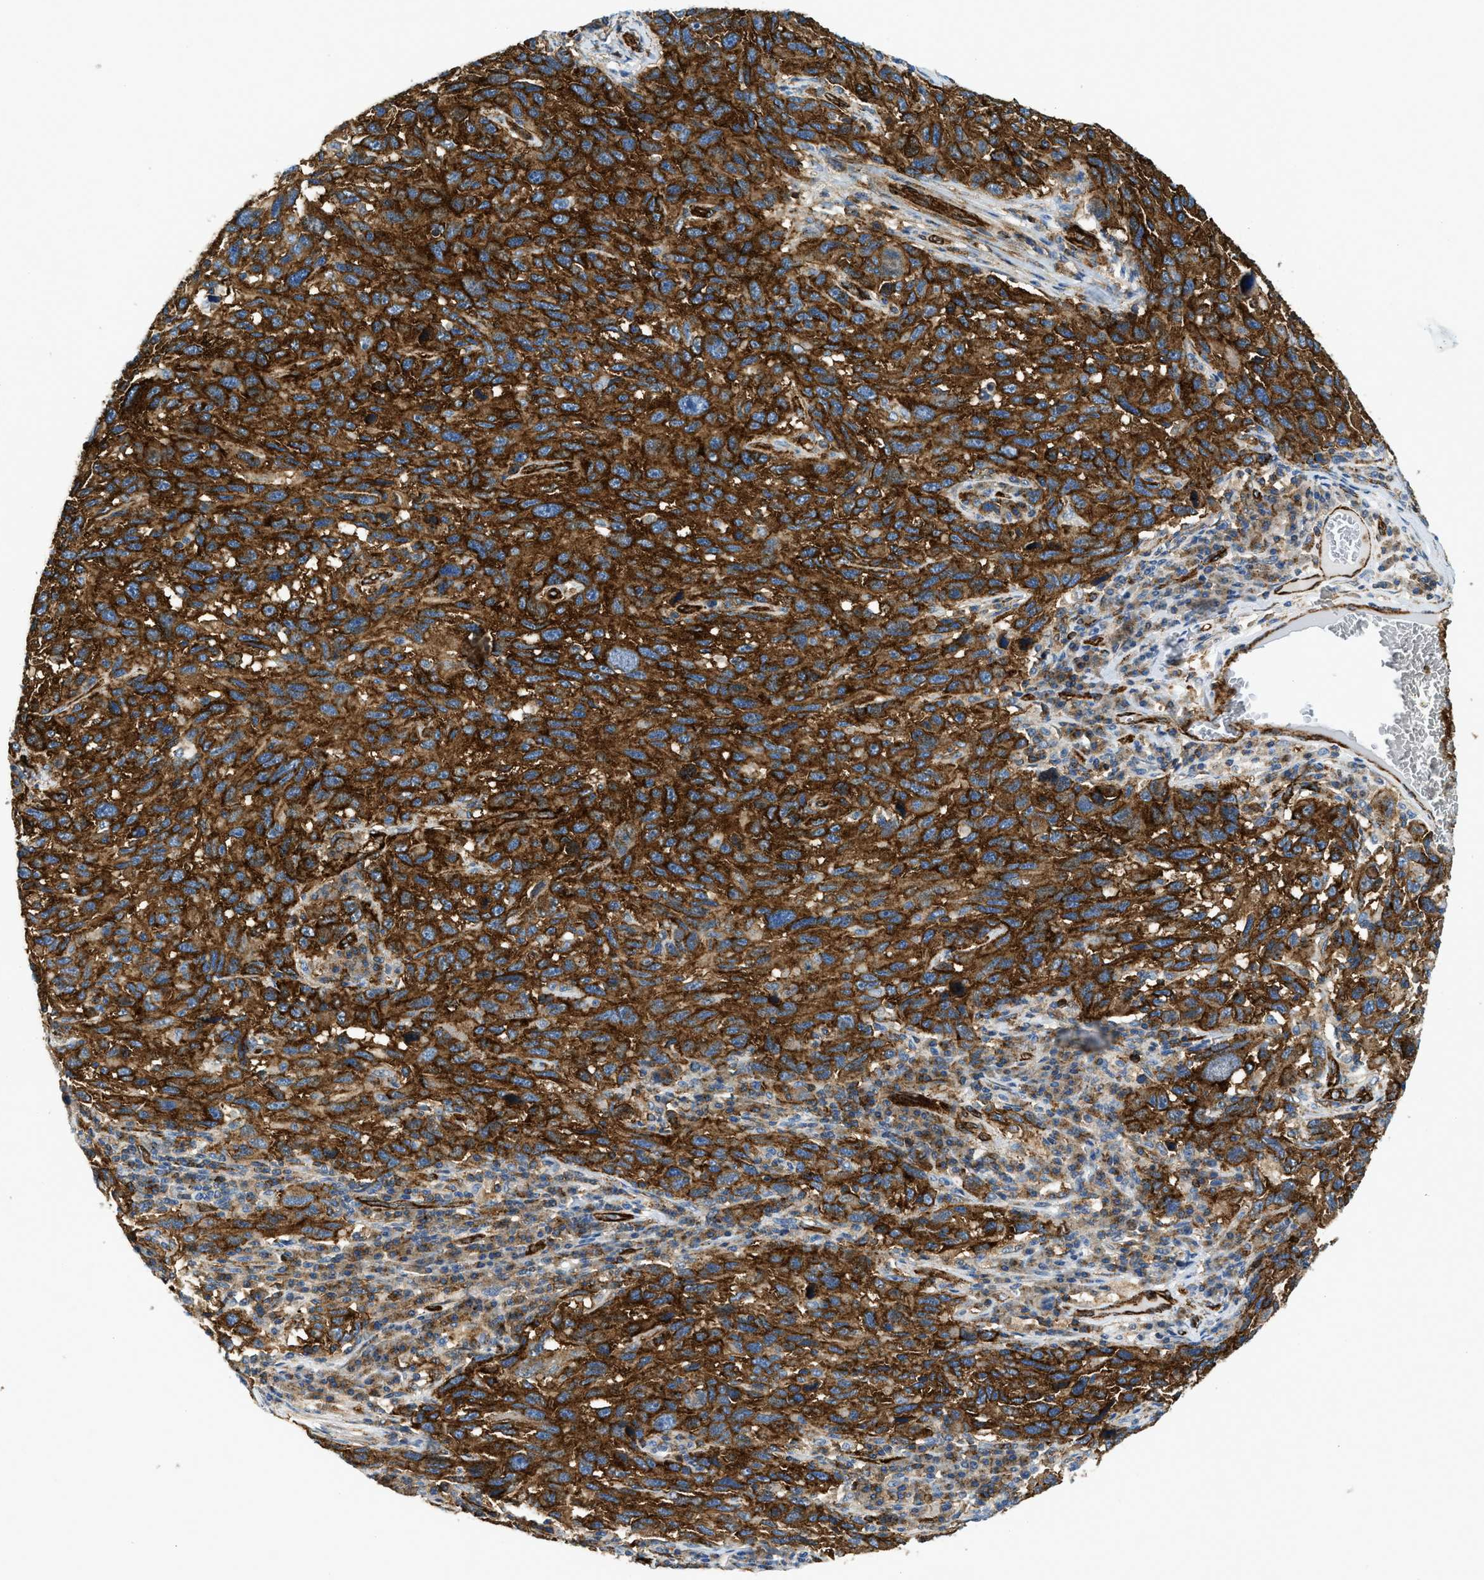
{"staining": {"intensity": "strong", "quantity": ">75%", "location": "cytoplasmic/membranous"}, "tissue": "melanoma", "cell_type": "Tumor cells", "image_type": "cancer", "snomed": [{"axis": "morphology", "description": "Malignant melanoma, NOS"}, {"axis": "topography", "description": "Skin"}], "caption": "Malignant melanoma stained for a protein (brown) shows strong cytoplasmic/membranous positive positivity in about >75% of tumor cells.", "gene": "HIP1", "patient": {"sex": "male", "age": 53}}